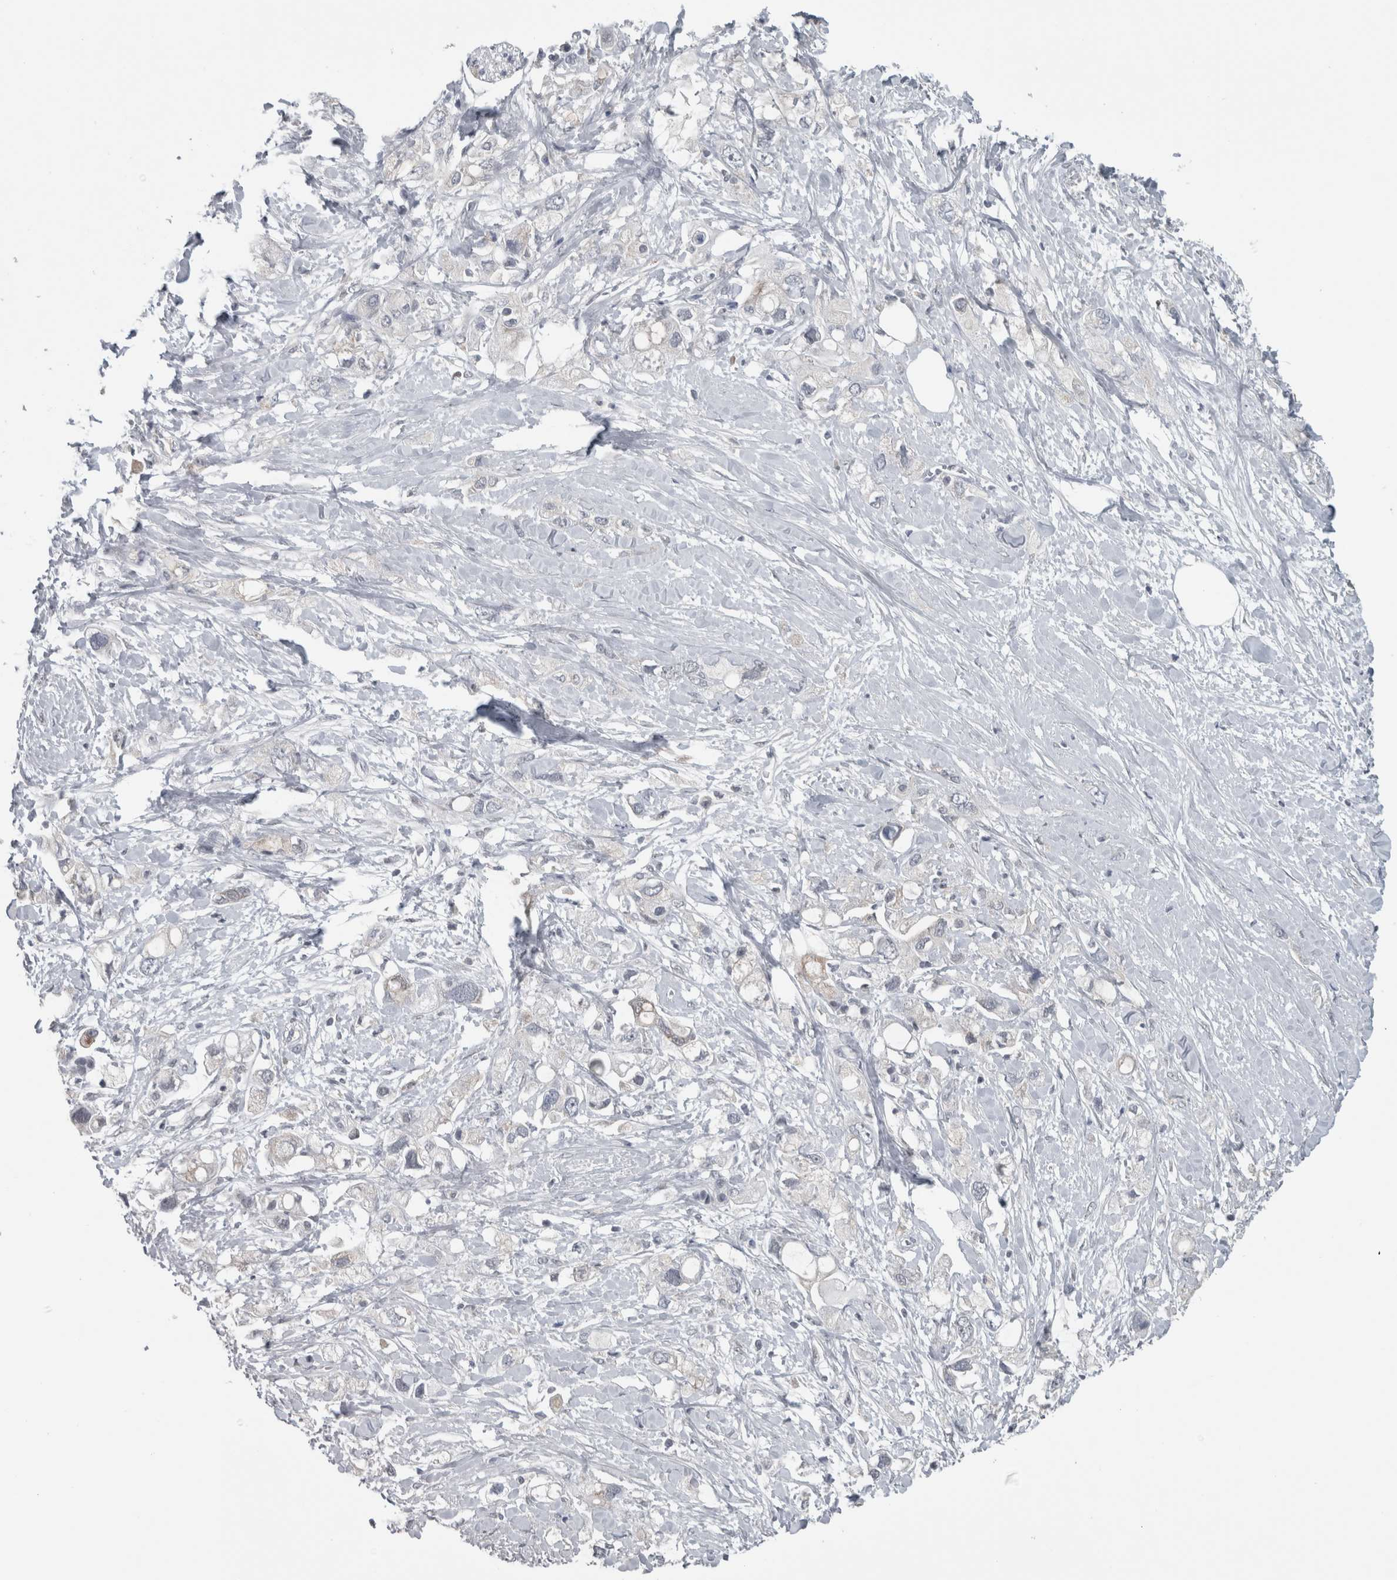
{"staining": {"intensity": "negative", "quantity": "none", "location": "none"}, "tissue": "pancreatic cancer", "cell_type": "Tumor cells", "image_type": "cancer", "snomed": [{"axis": "morphology", "description": "Adenocarcinoma, NOS"}, {"axis": "topography", "description": "Pancreas"}], "caption": "Tumor cells are negative for brown protein staining in pancreatic adenocarcinoma.", "gene": "ACSF2", "patient": {"sex": "female", "age": 56}}